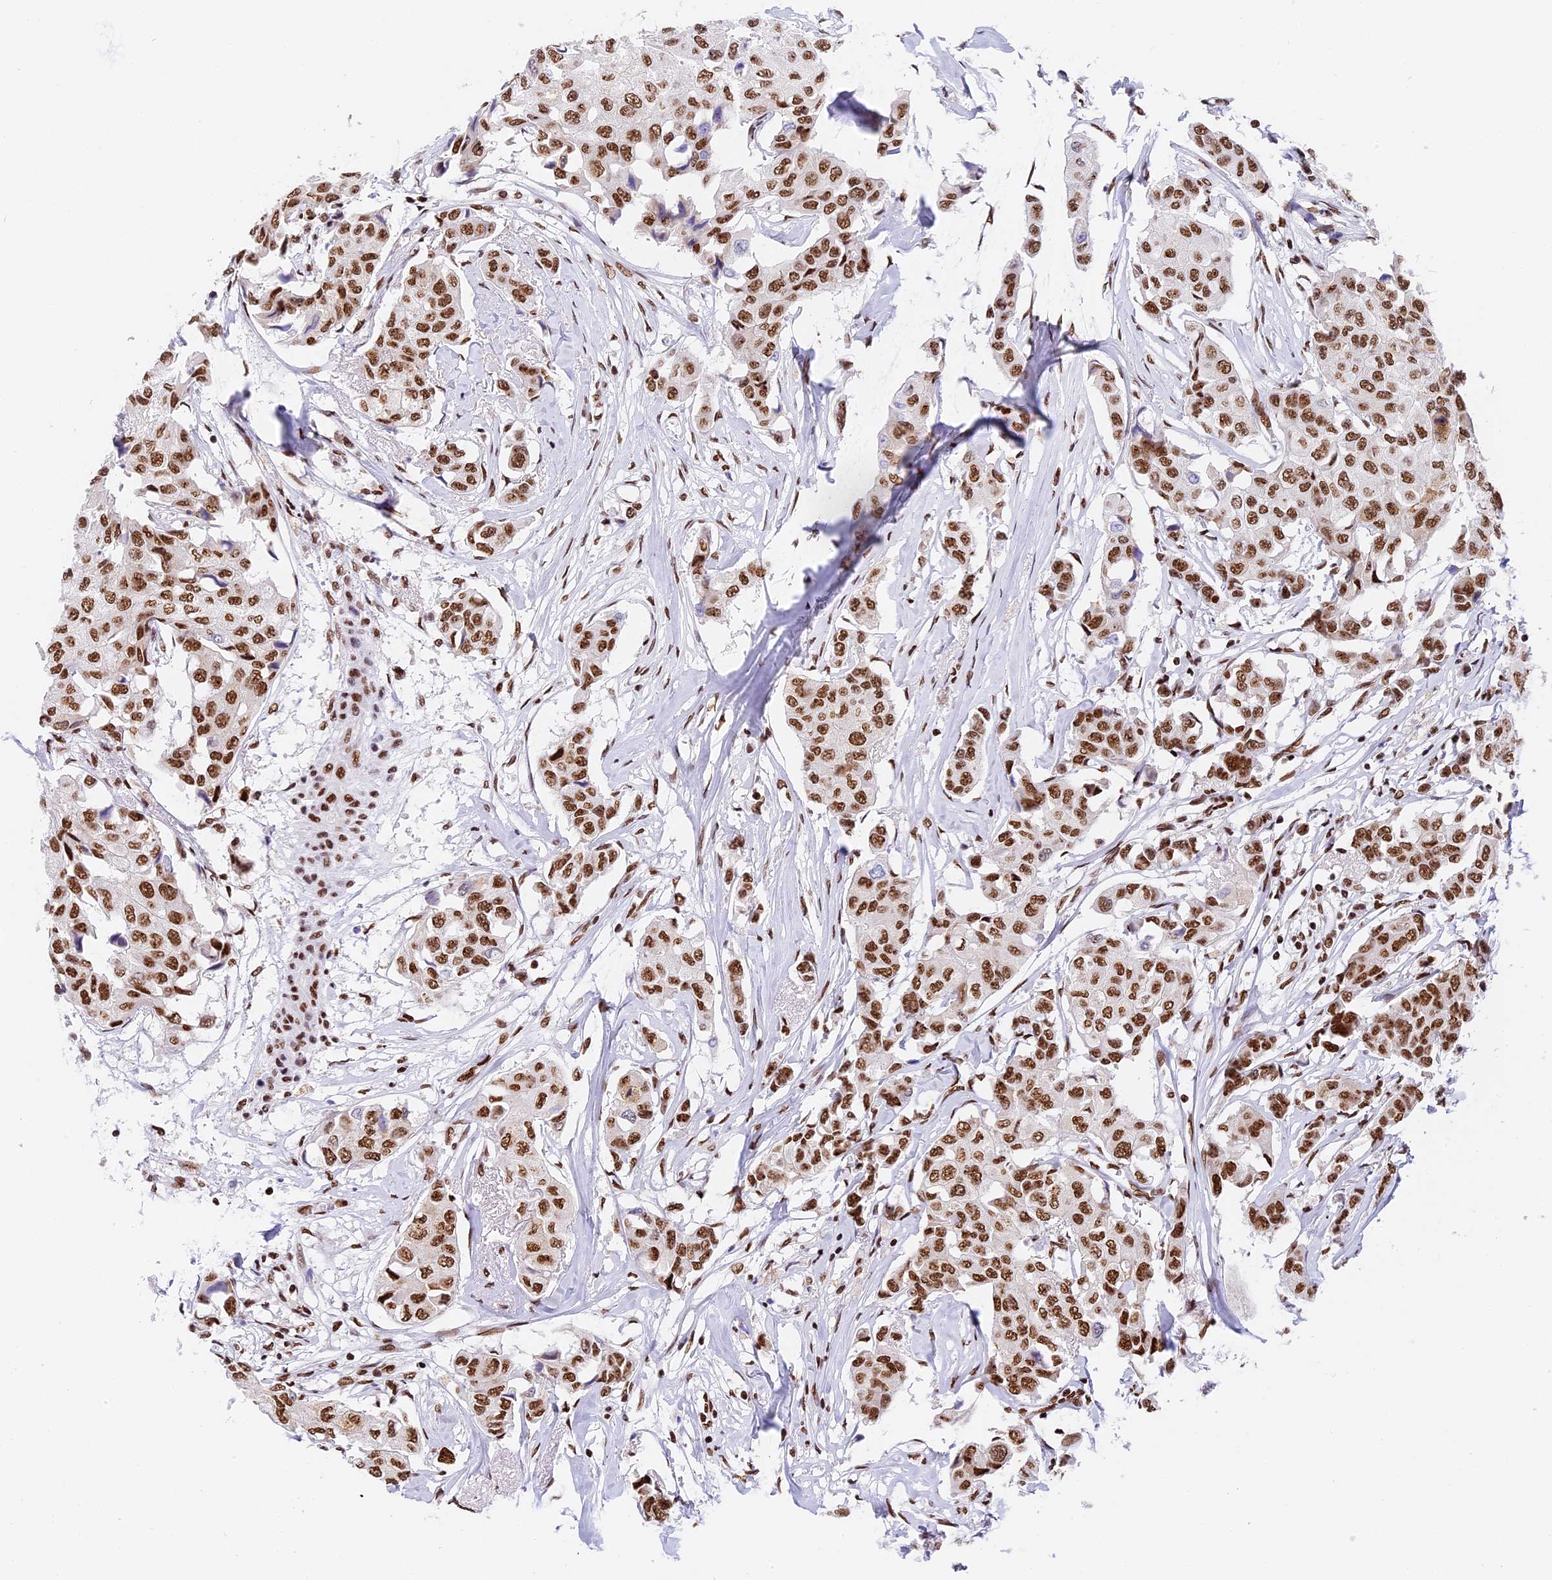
{"staining": {"intensity": "strong", "quantity": ">75%", "location": "nuclear"}, "tissue": "breast cancer", "cell_type": "Tumor cells", "image_type": "cancer", "snomed": [{"axis": "morphology", "description": "Duct carcinoma"}, {"axis": "topography", "description": "Breast"}], "caption": "A high amount of strong nuclear positivity is identified in approximately >75% of tumor cells in breast cancer (invasive ductal carcinoma) tissue.", "gene": "SBNO1", "patient": {"sex": "female", "age": 80}}